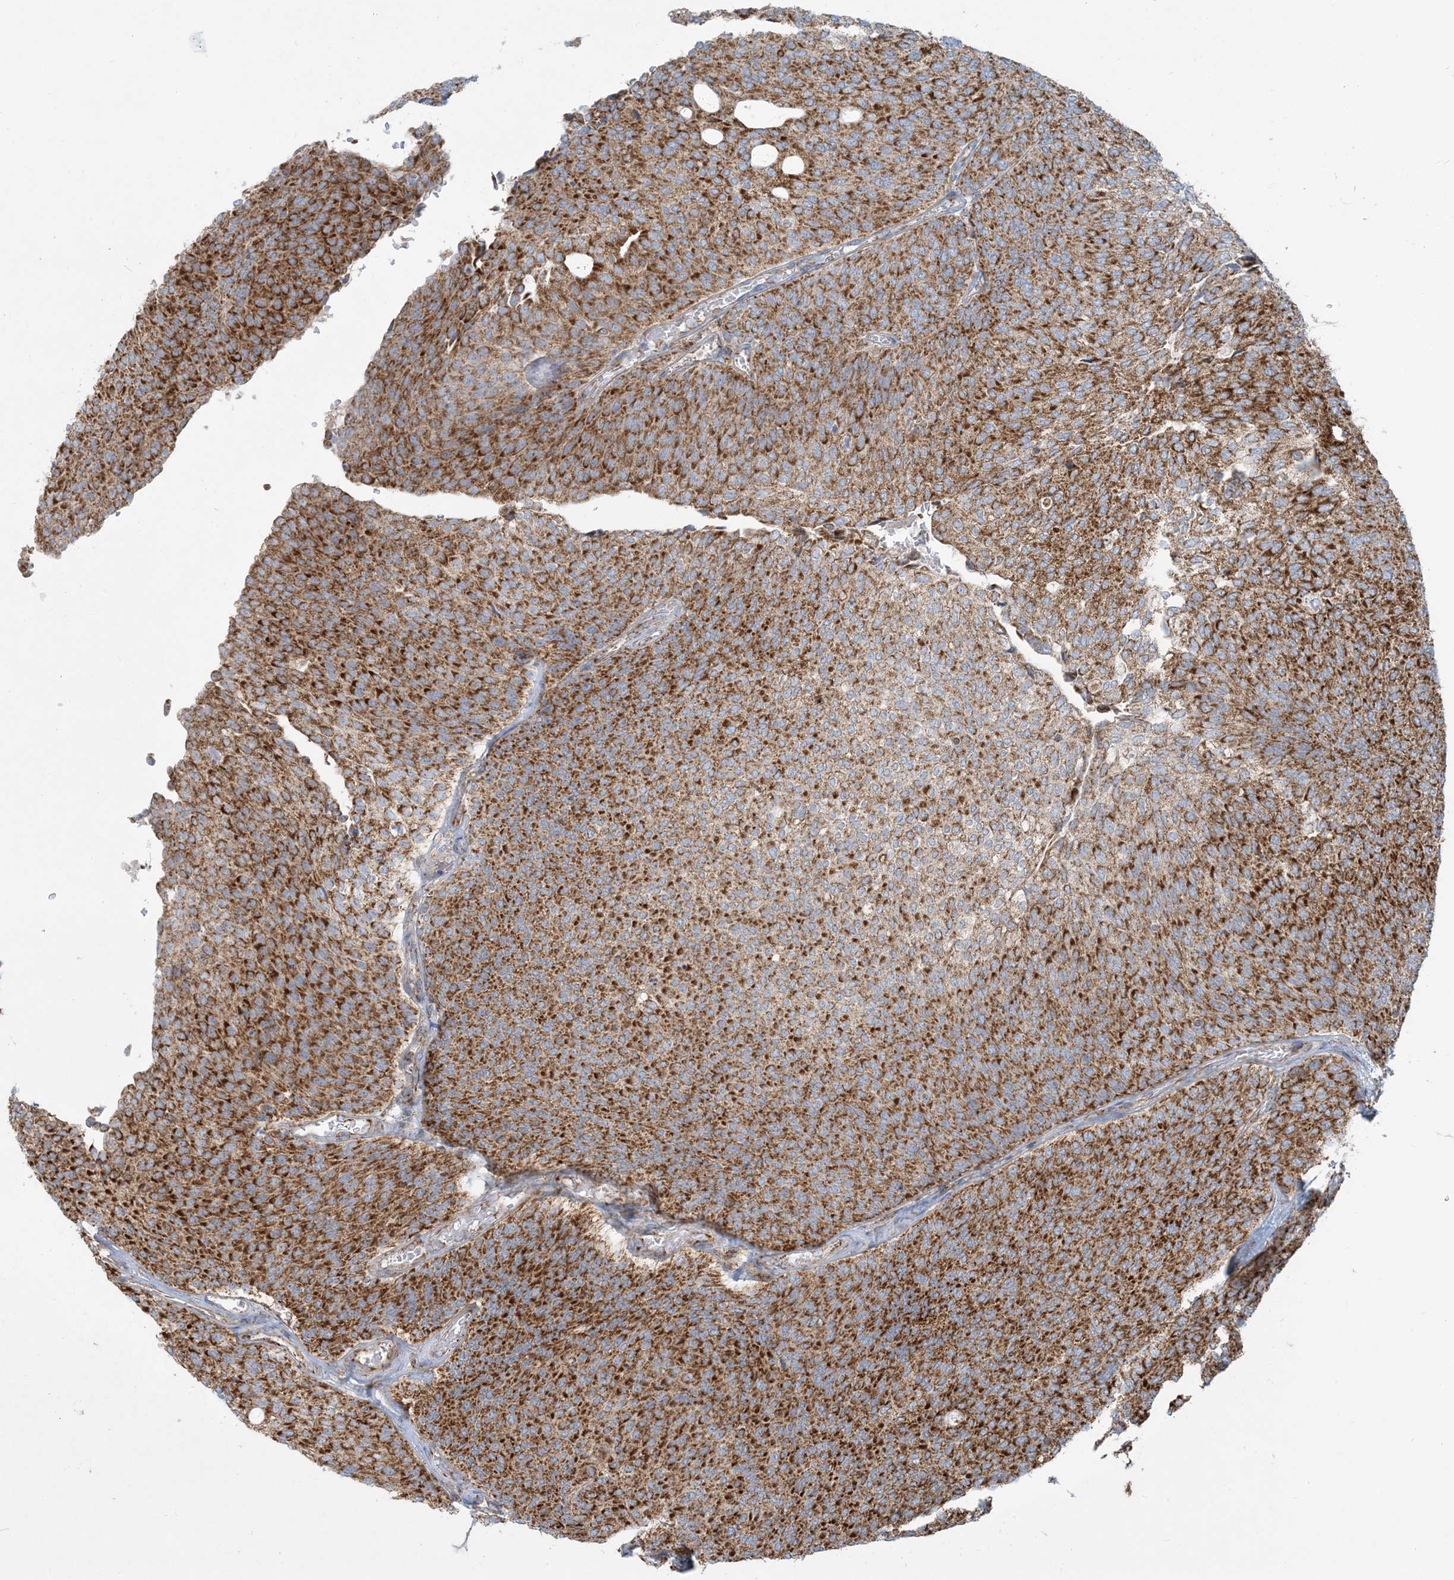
{"staining": {"intensity": "strong", "quantity": ">75%", "location": "cytoplasmic/membranous"}, "tissue": "urothelial cancer", "cell_type": "Tumor cells", "image_type": "cancer", "snomed": [{"axis": "morphology", "description": "Urothelial carcinoma, Low grade"}, {"axis": "topography", "description": "Urinary bladder"}], "caption": "The image reveals a brown stain indicating the presence of a protein in the cytoplasmic/membranous of tumor cells in urothelial carcinoma (low-grade).", "gene": "BEND4", "patient": {"sex": "female", "age": 79}}